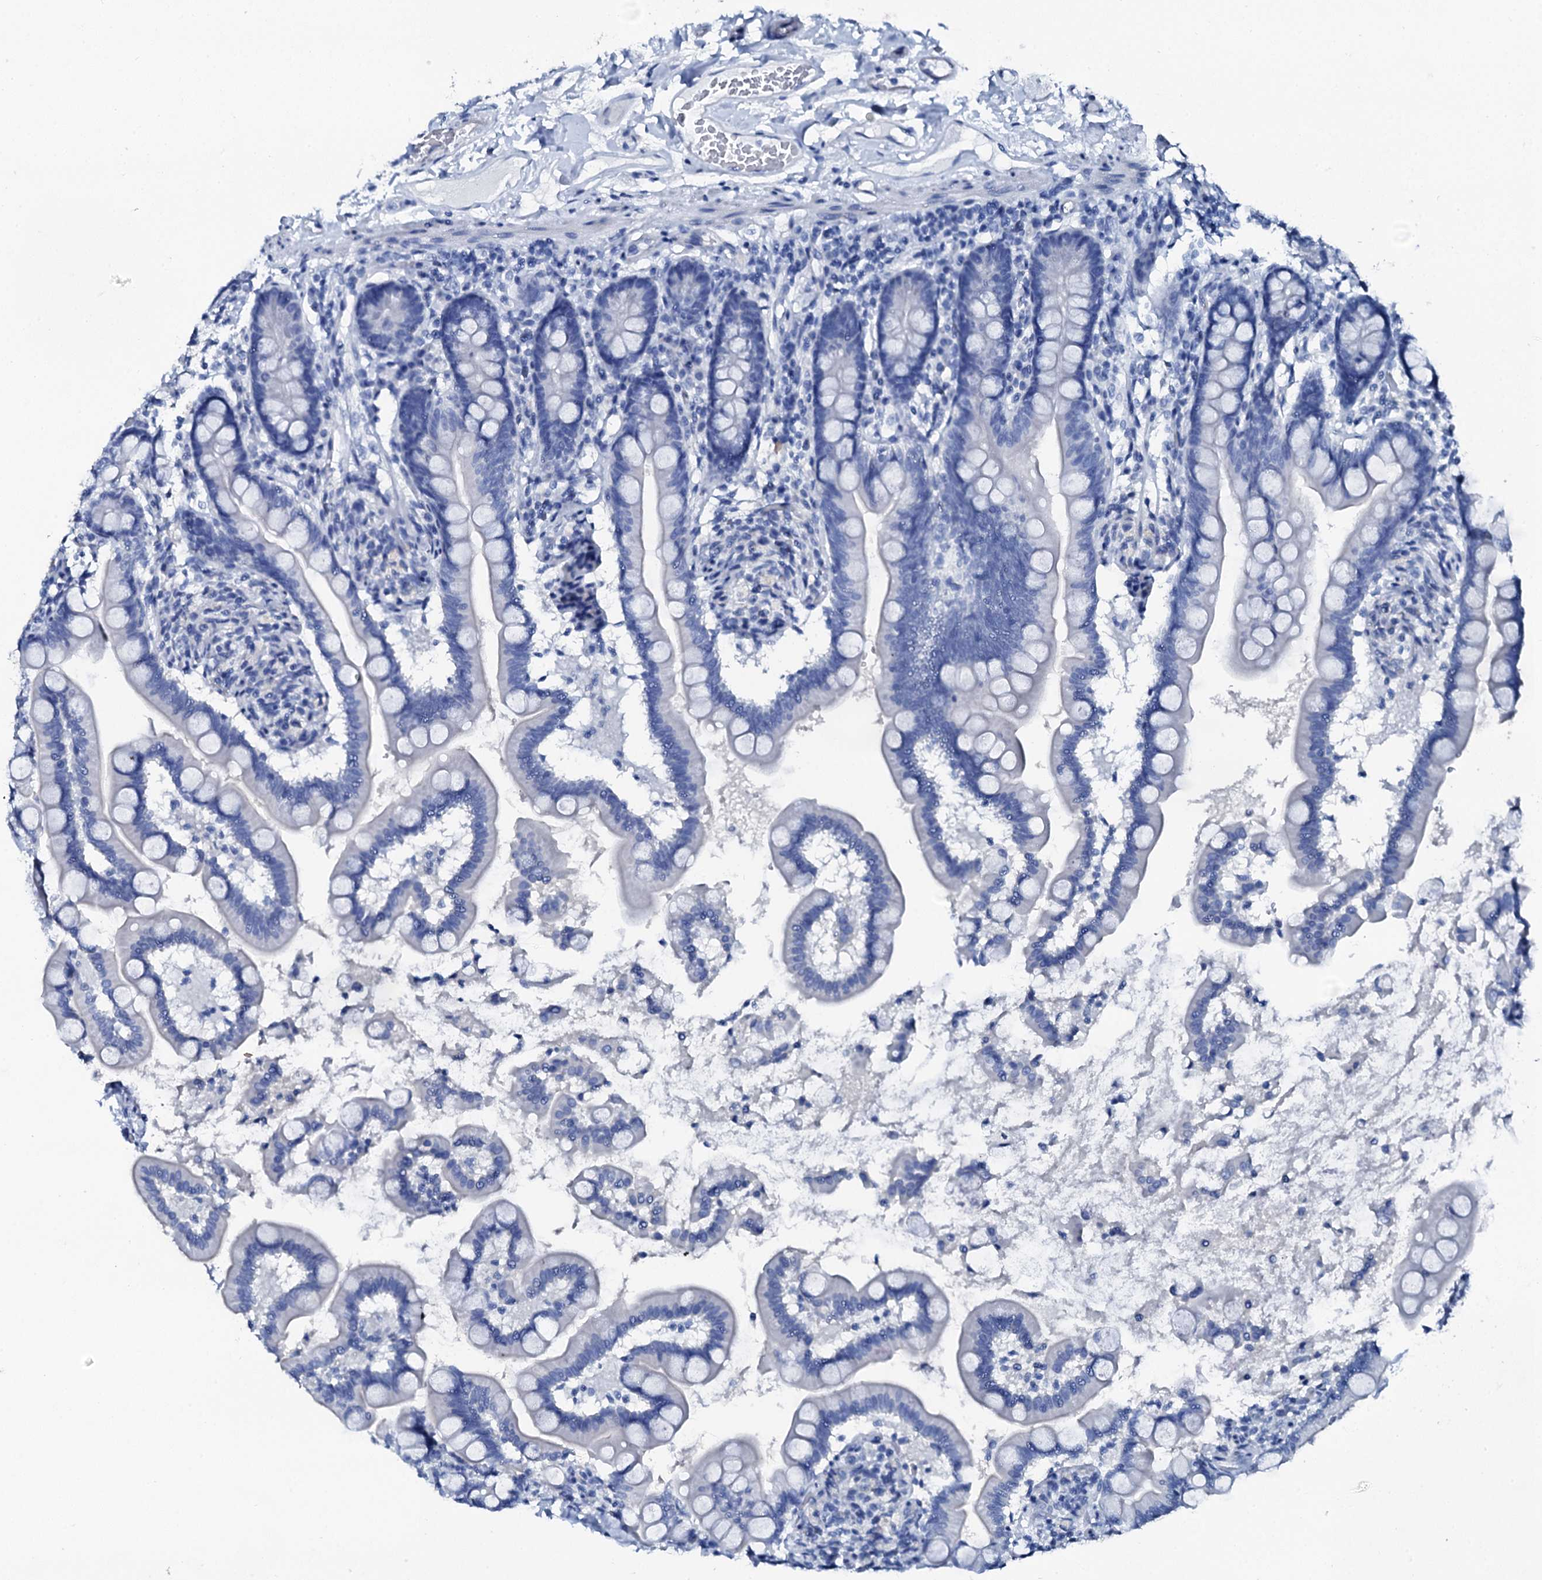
{"staining": {"intensity": "negative", "quantity": "none", "location": "none"}, "tissue": "small intestine", "cell_type": "Glandular cells", "image_type": "normal", "snomed": [{"axis": "morphology", "description": "Normal tissue, NOS"}, {"axis": "topography", "description": "Small intestine"}], "caption": "DAB immunohistochemical staining of benign human small intestine displays no significant positivity in glandular cells.", "gene": "PTH", "patient": {"sex": "female", "age": 64}}